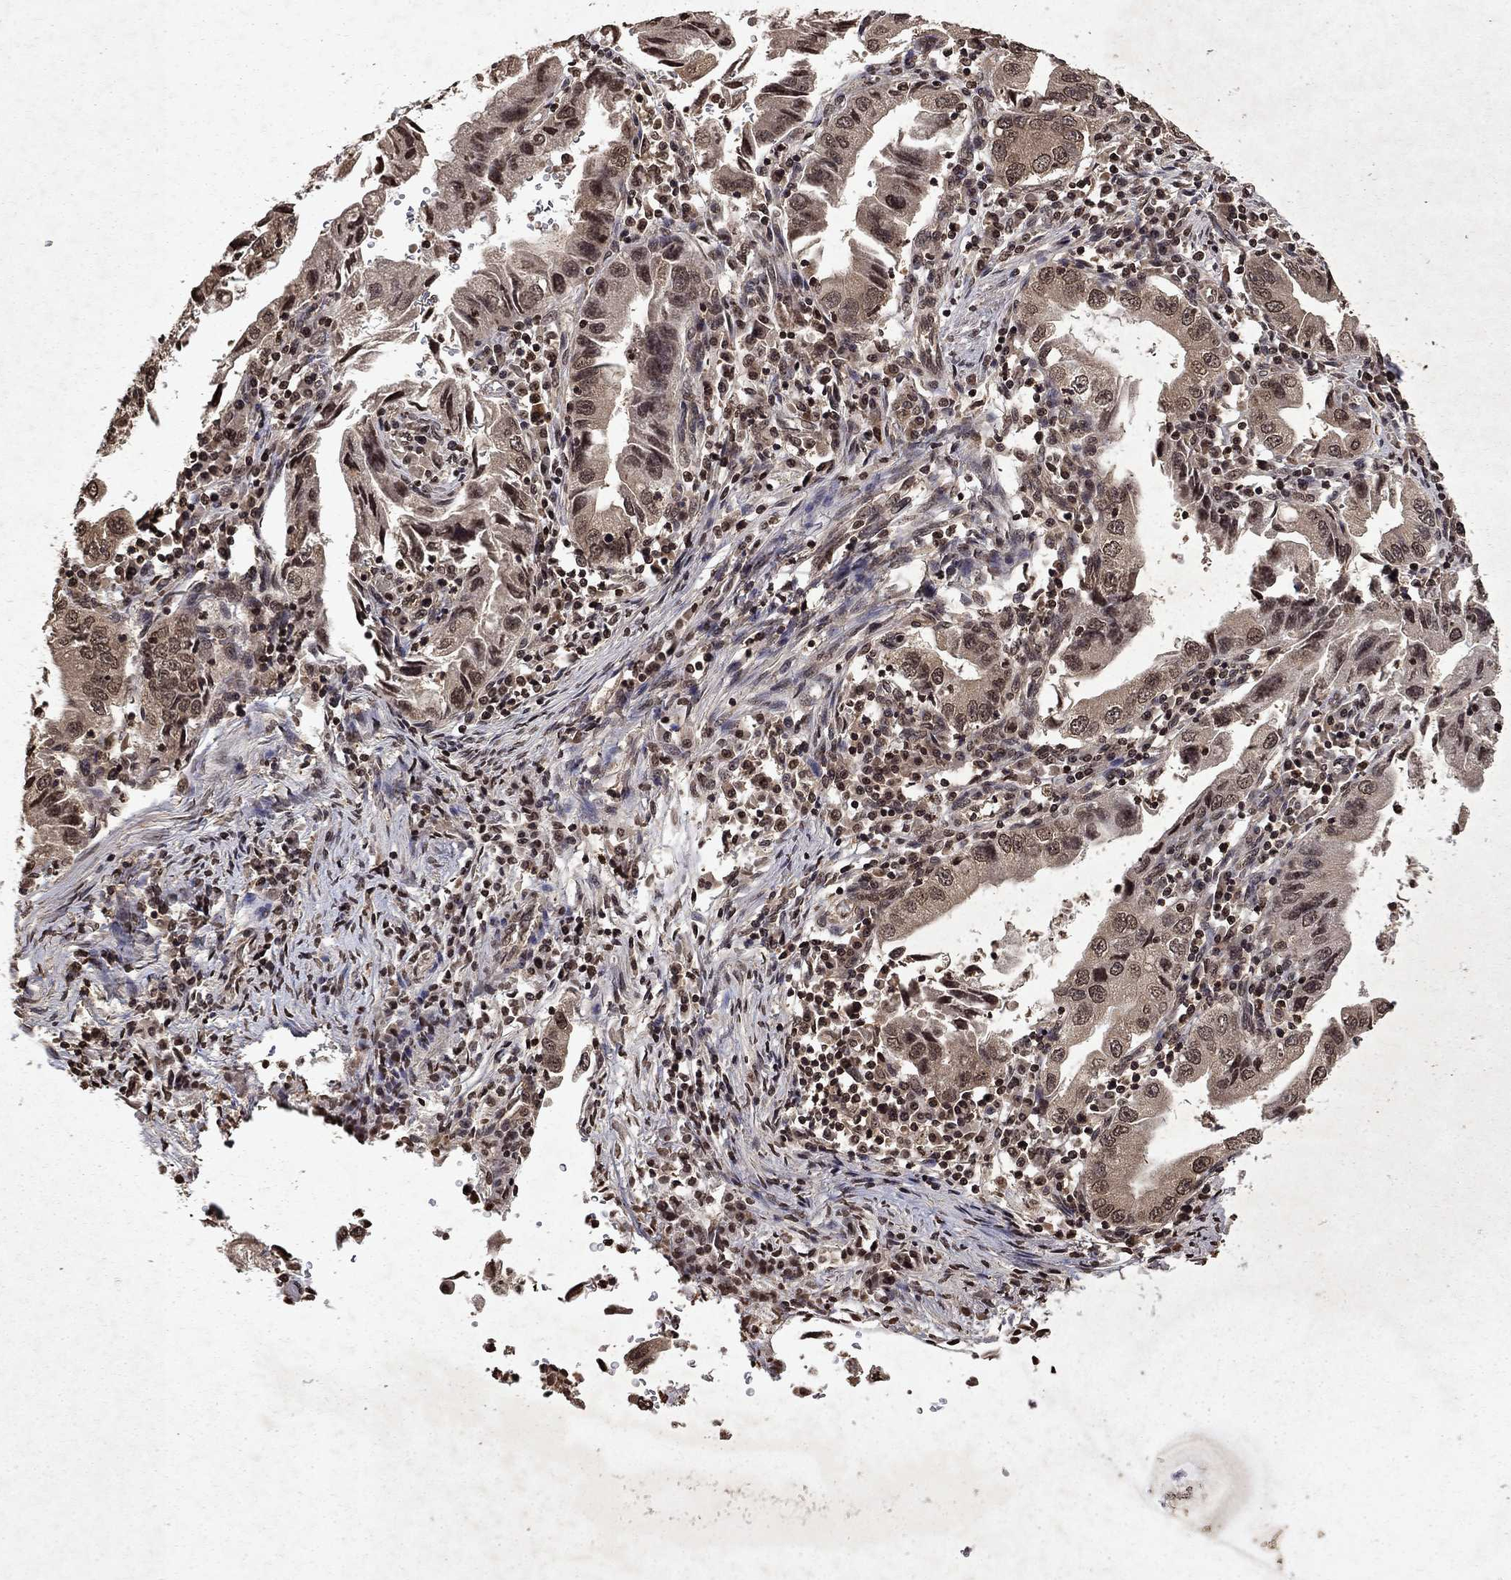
{"staining": {"intensity": "moderate", "quantity": "<25%", "location": "nuclear"}, "tissue": "stomach cancer", "cell_type": "Tumor cells", "image_type": "cancer", "snomed": [{"axis": "morphology", "description": "Adenocarcinoma, NOS"}, {"axis": "topography", "description": "Stomach"}], "caption": "Tumor cells show low levels of moderate nuclear positivity in approximately <25% of cells in stomach cancer (adenocarcinoma). The staining was performed using DAB to visualize the protein expression in brown, while the nuclei were stained in blue with hematoxylin (Magnification: 20x).", "gene": "PIN4", "patient": {"sex": "male", "age": 76}}